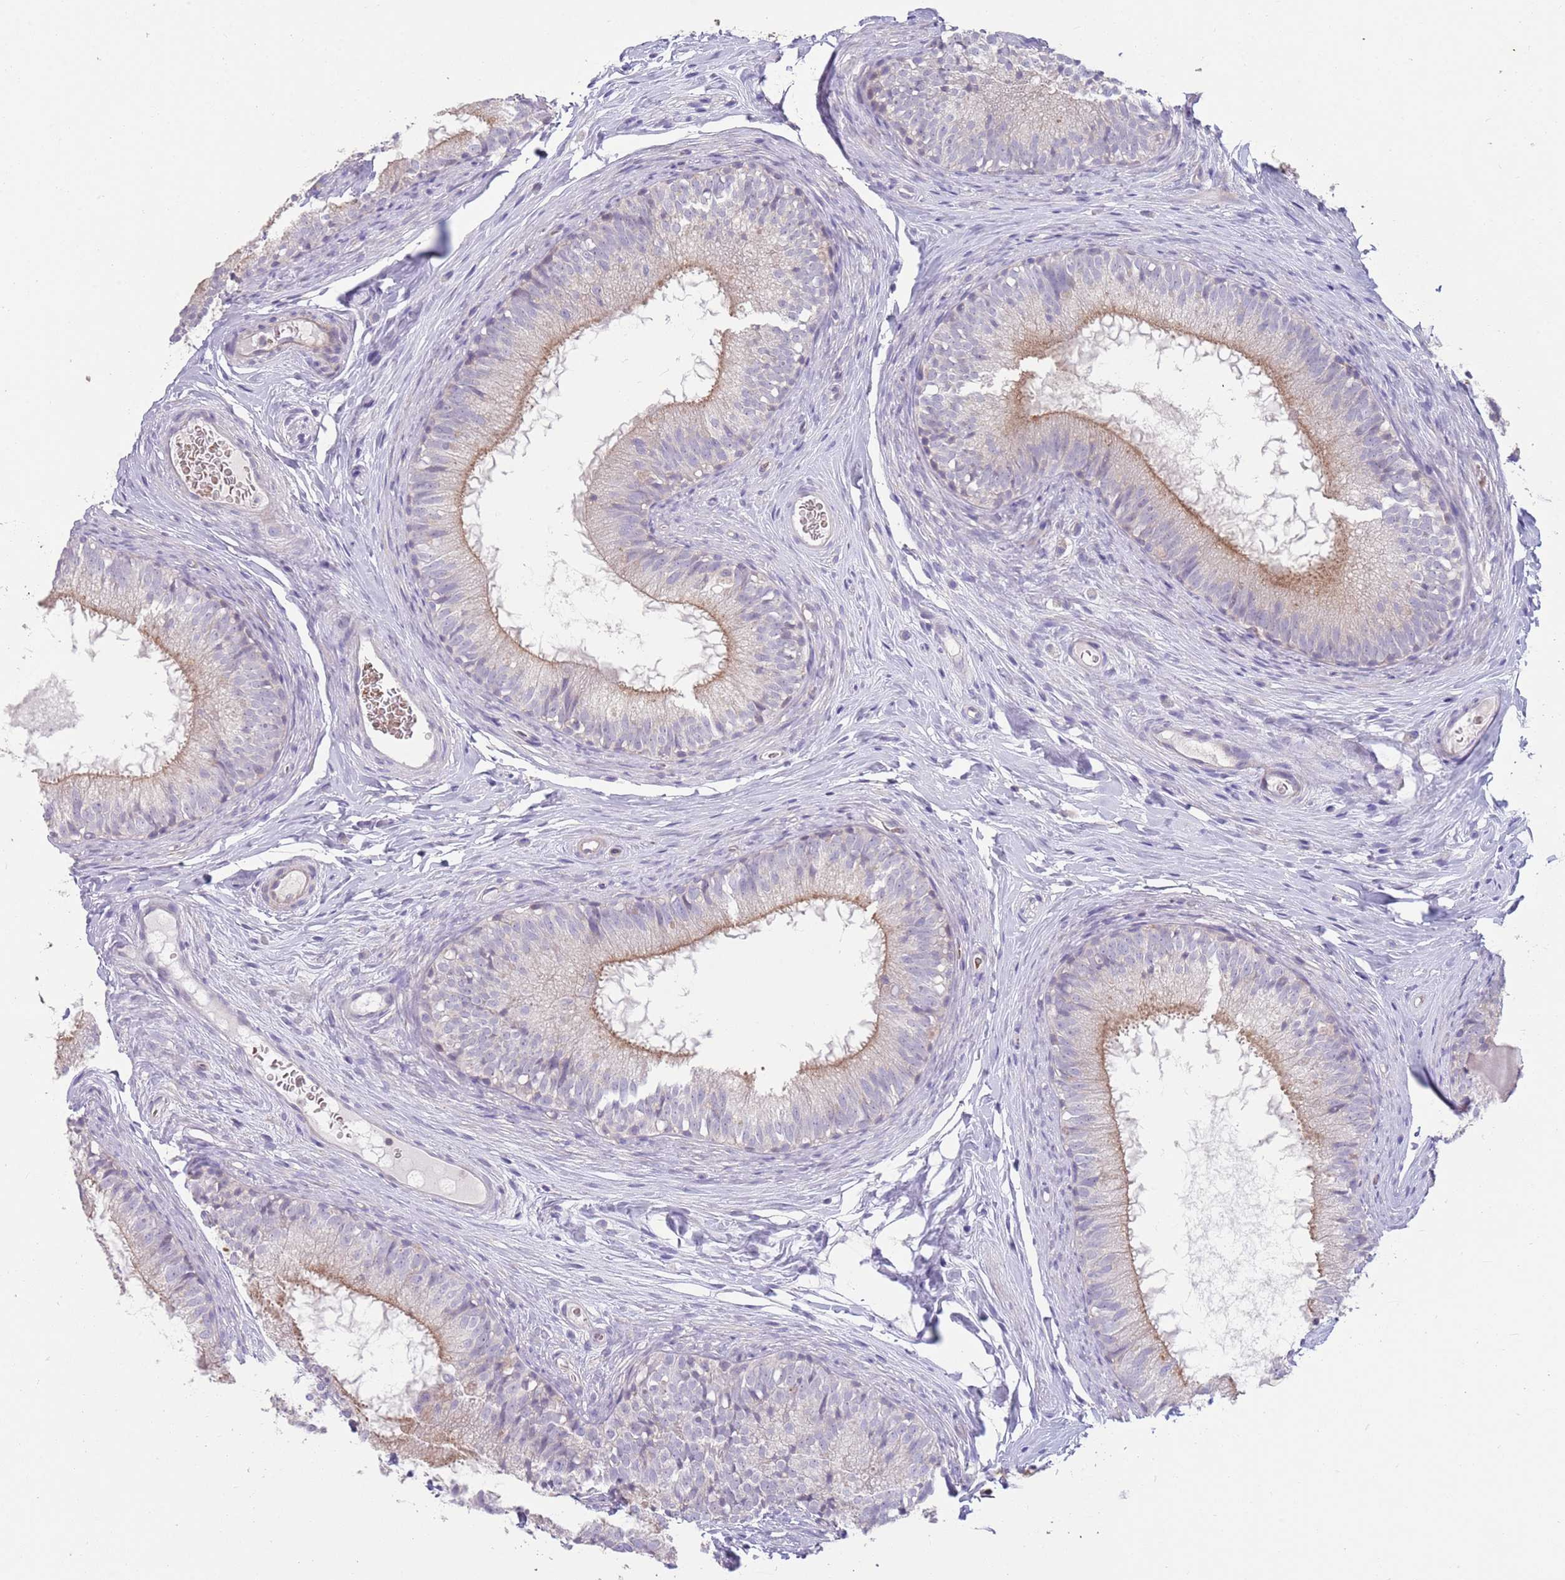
{"staining": {"intensity": "weak", "quantity": "<25%", "location": "cytoplasmic/membranous"}, "tissue": "epididymis", "cell_type": "Glandular cells", "image_type": "normal", "snomed": [{"axis": "morphology", "description": "Normal tissue, NOS"}, {"axis": "topography", "description": "Epididymis"}], "caption": "Immunohistochemical staining of benign epididymis displays no significant positivity in glandular cells. Brightfield microscopy of immunohistochemistry (IHC) stained with DAB (brown) and hematoxylin (blue), captured at high magnification.", "gene": "ZNF14", "patient": {"sex": "male", "age": 25}}